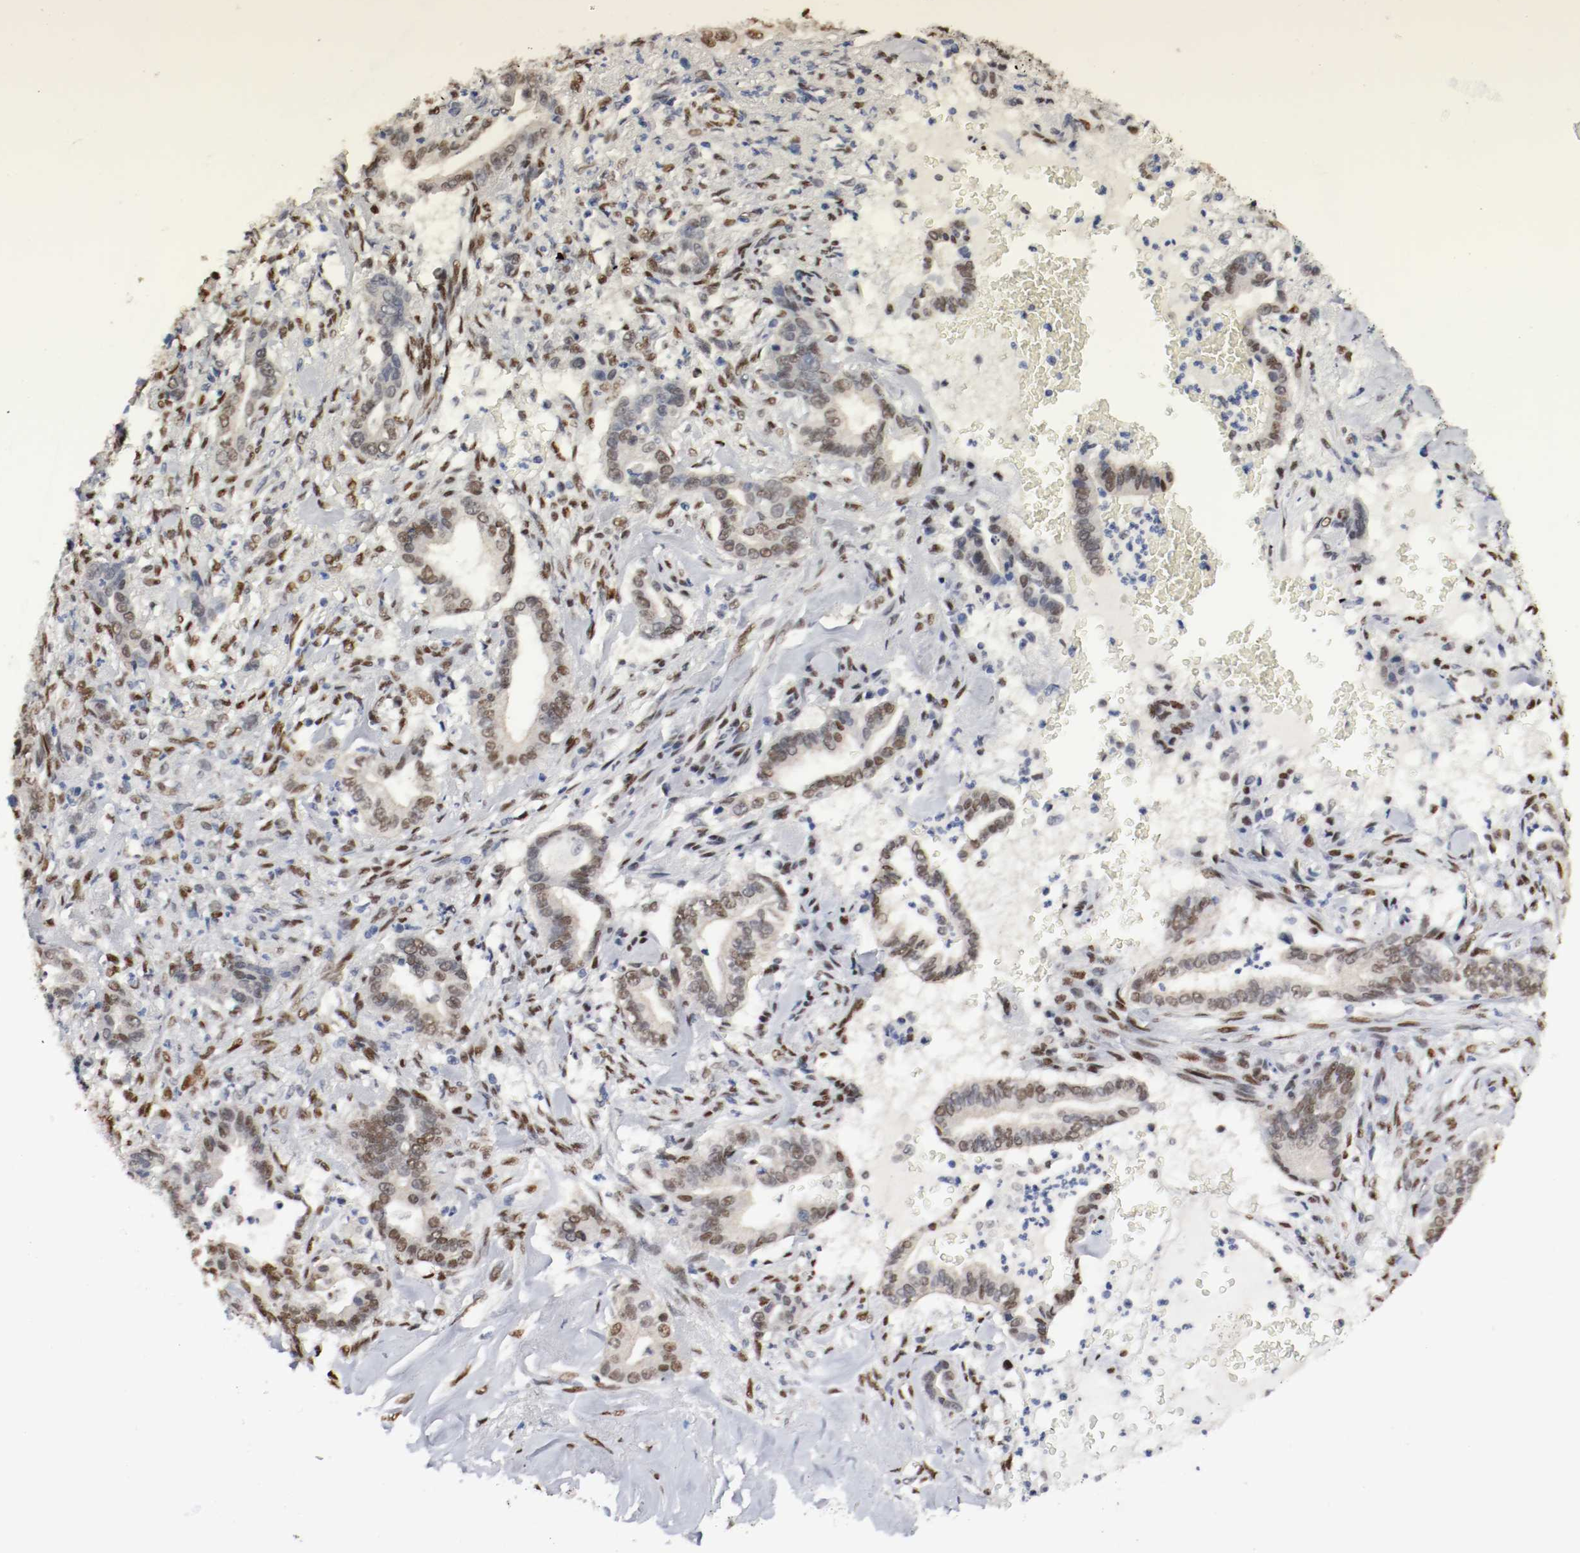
{"staining": {"intensity": "moderate", "quantity": "25%-75%", "location": "nuclear"}, "tissue": "liver cancer", "cell_type": "Tumor cells", "image_type": "cancer", "snomed": [{"axis": "morphology", "description": "Cholangiocarcinoma"}, {"axis": "topography", "description": "Liver"}], "caption": "Liver cancer was stained to show a protein in brown. There is medium levels of moderate nuclear positivity in approximately 25%-75% of tumor cells.", "gene": "FOSL2", "patient": {"sex": "female", "age": 67}}